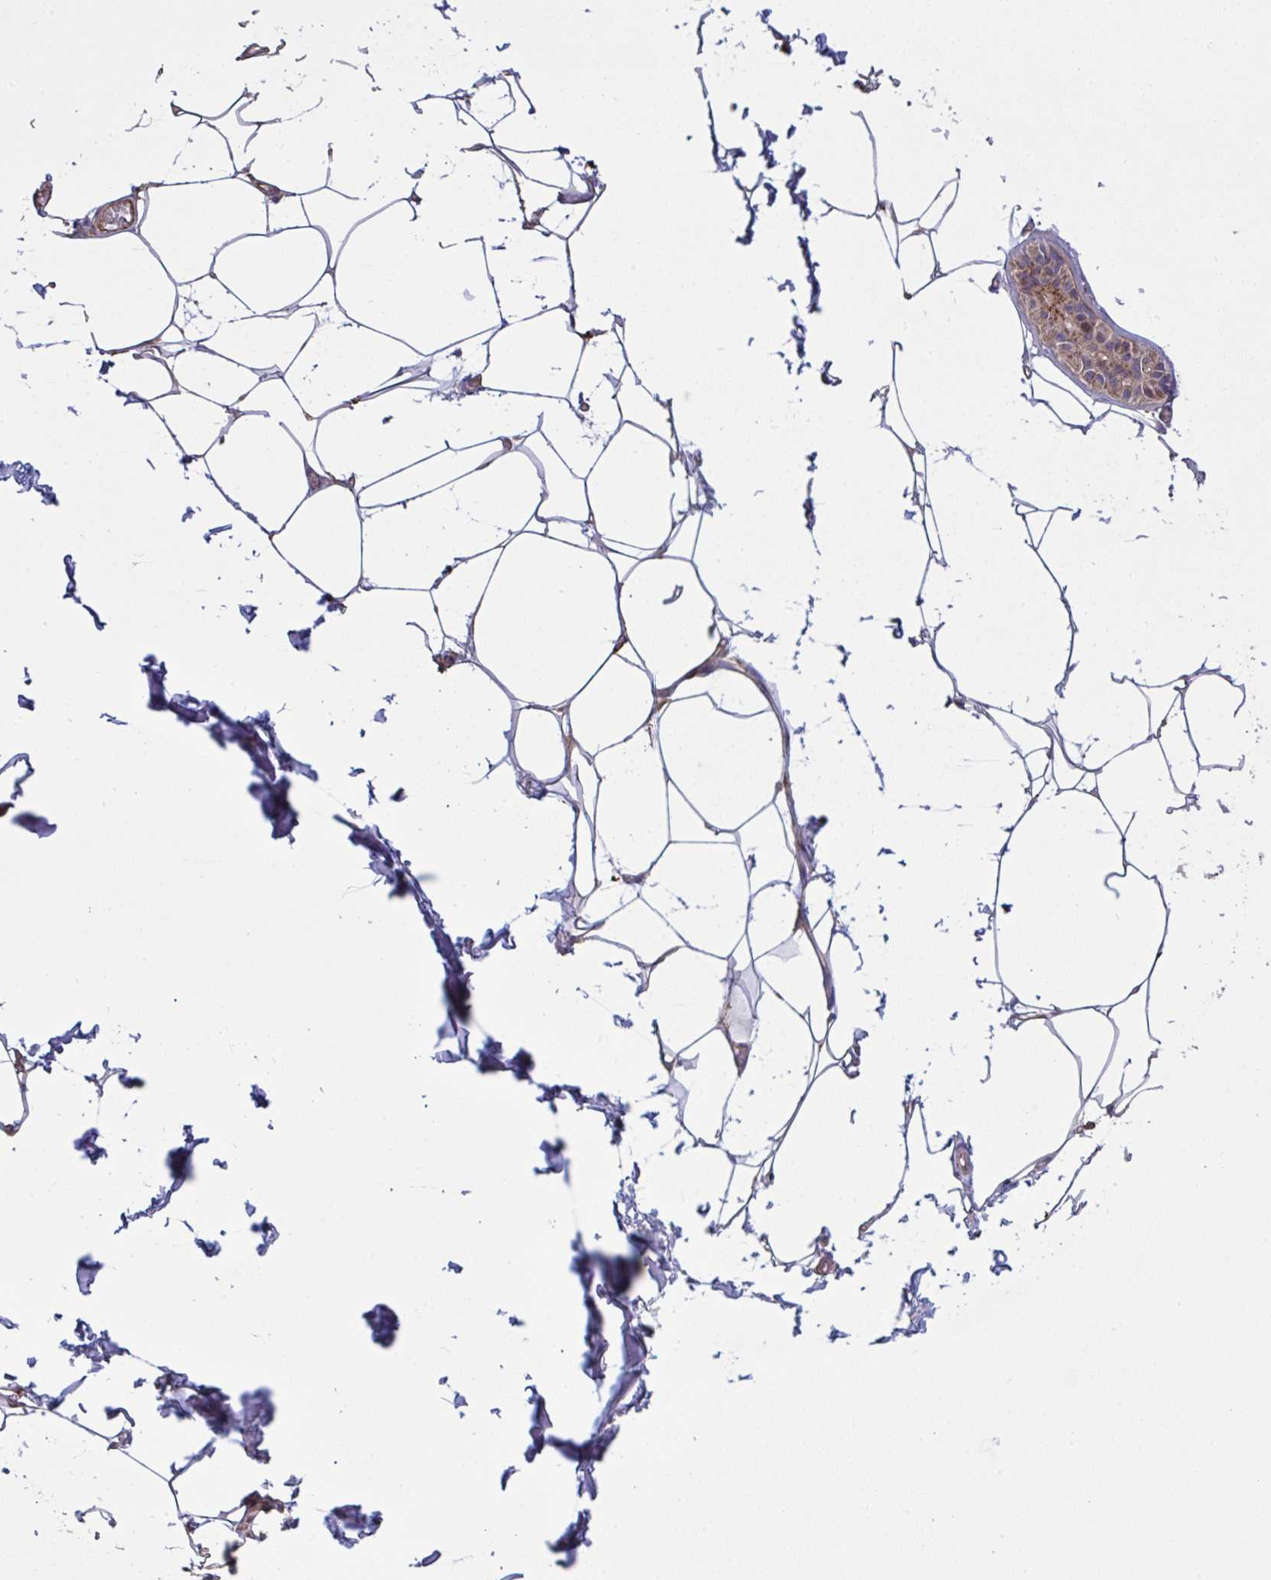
{"staining": {"intensity": "negative", "quantity": "none", "location": "none"}, "tissue": "adipose tissue", "cell_type": "Adipocytes", "image_type": "normal", "snomed": [{"axis": "morphology", "description": "Normal tissue, NOS"}, {"axis": "topography", "description": "Skin"}, {"axis": "topography", "description": "Peripheral nerve tissue"}], "caption": "DAB immunohistochemical staining of normal human adipose tissue displays no significant positivity in adipocytes. (DAB immunohistochemistry (IHC), high magnification).", "gene": "MICOS10", "patient": {"sex": "female", "age": 45}}